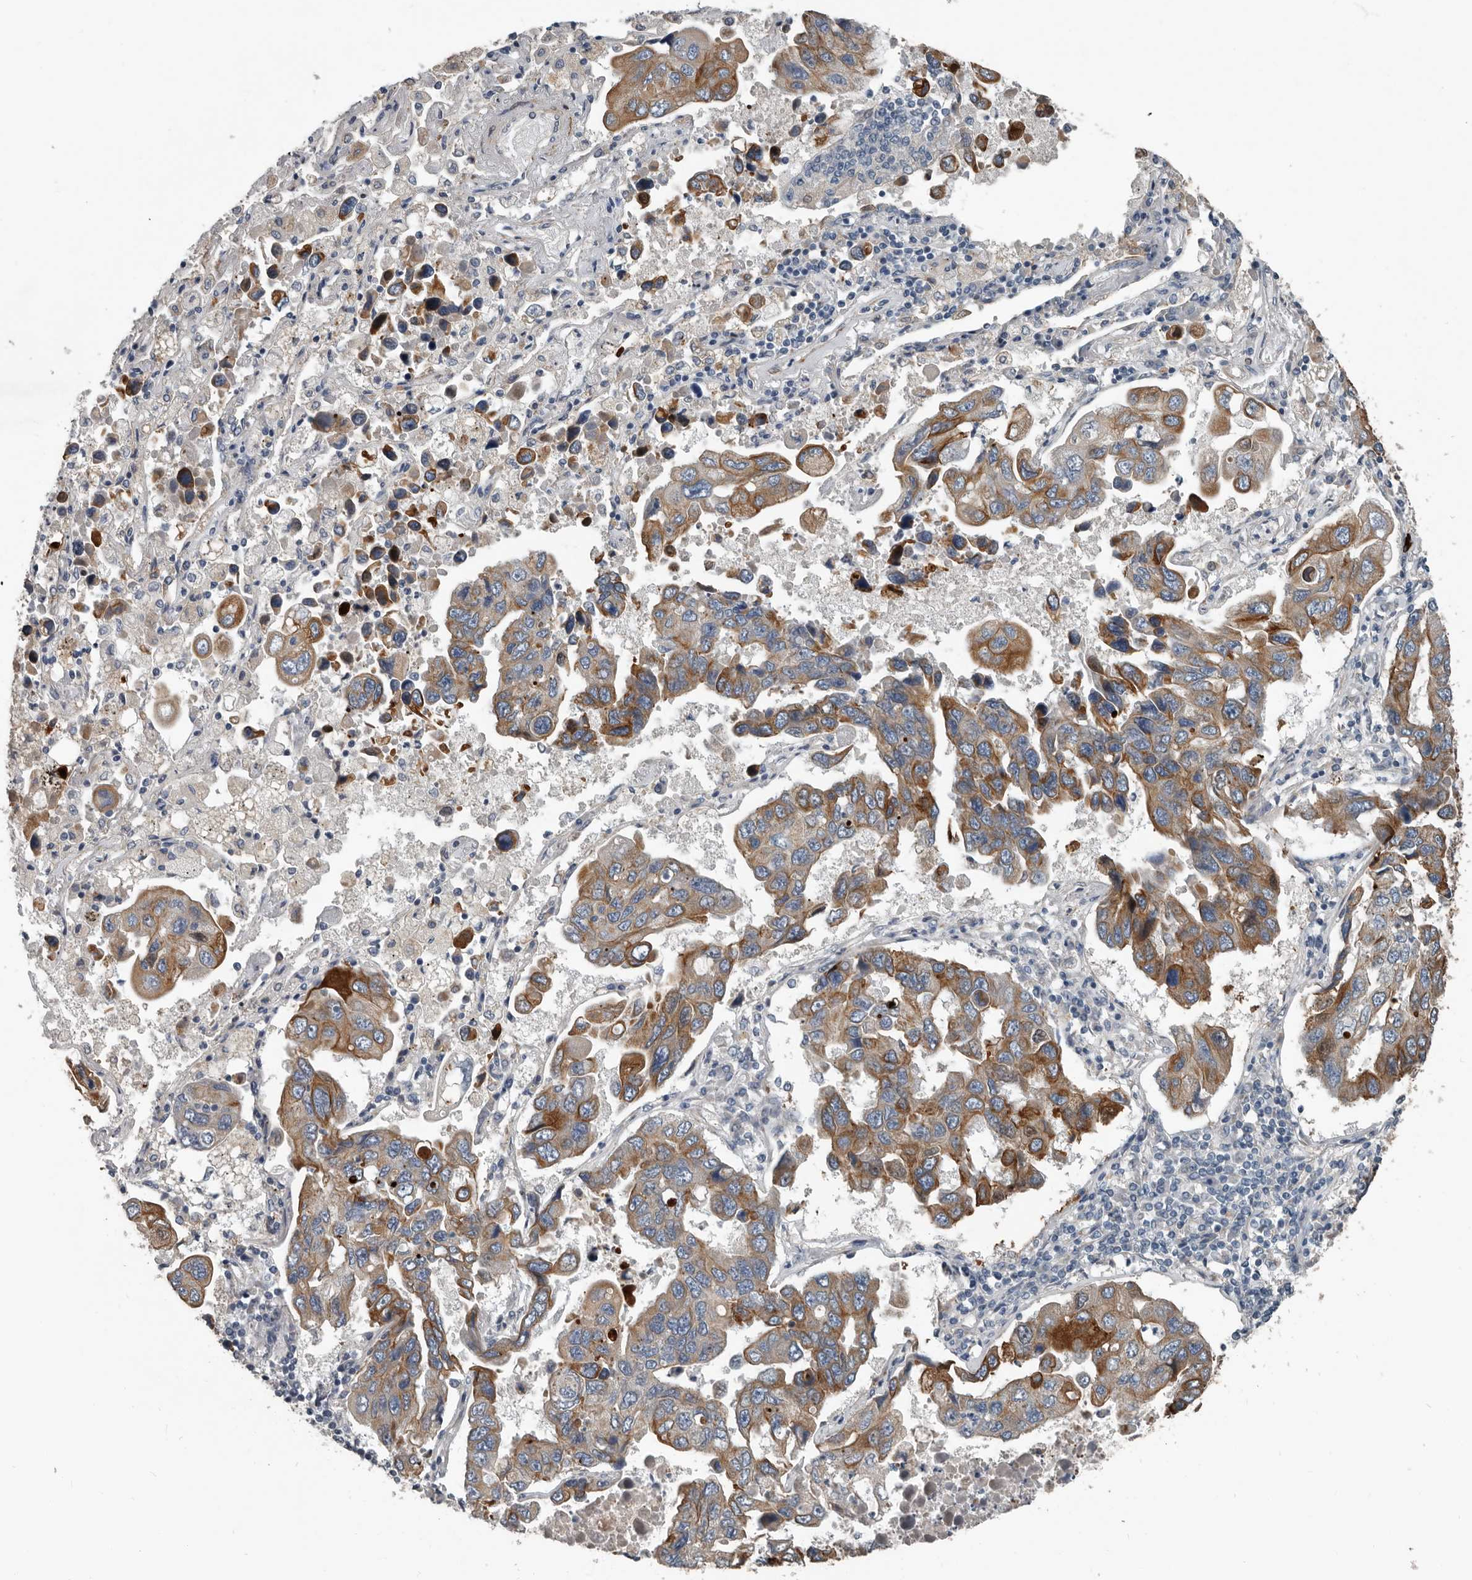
{"staining": {"intensity": "moderate", "quantity": ">75%", "location": "cytoplasmic/membranous"}, "tissue": "lung cancer", "cell_type": "Tumor cells", "image_type": "cancer", "snomed": [{"axis": "morphology", "description": "Adenocarcinoma, NOS"}, {"axis": "topography", "description": "Lung"}], "caption": "This photomicrograph shows immunohistochemistry (IHC) staining of human lung adenocarcinoma, with medium moderate cytoplasmic/membranous positivity in about >75% of tumor cells.", "gene": "DPY19L4", "patient": {"sex": "male", "age": 64}}